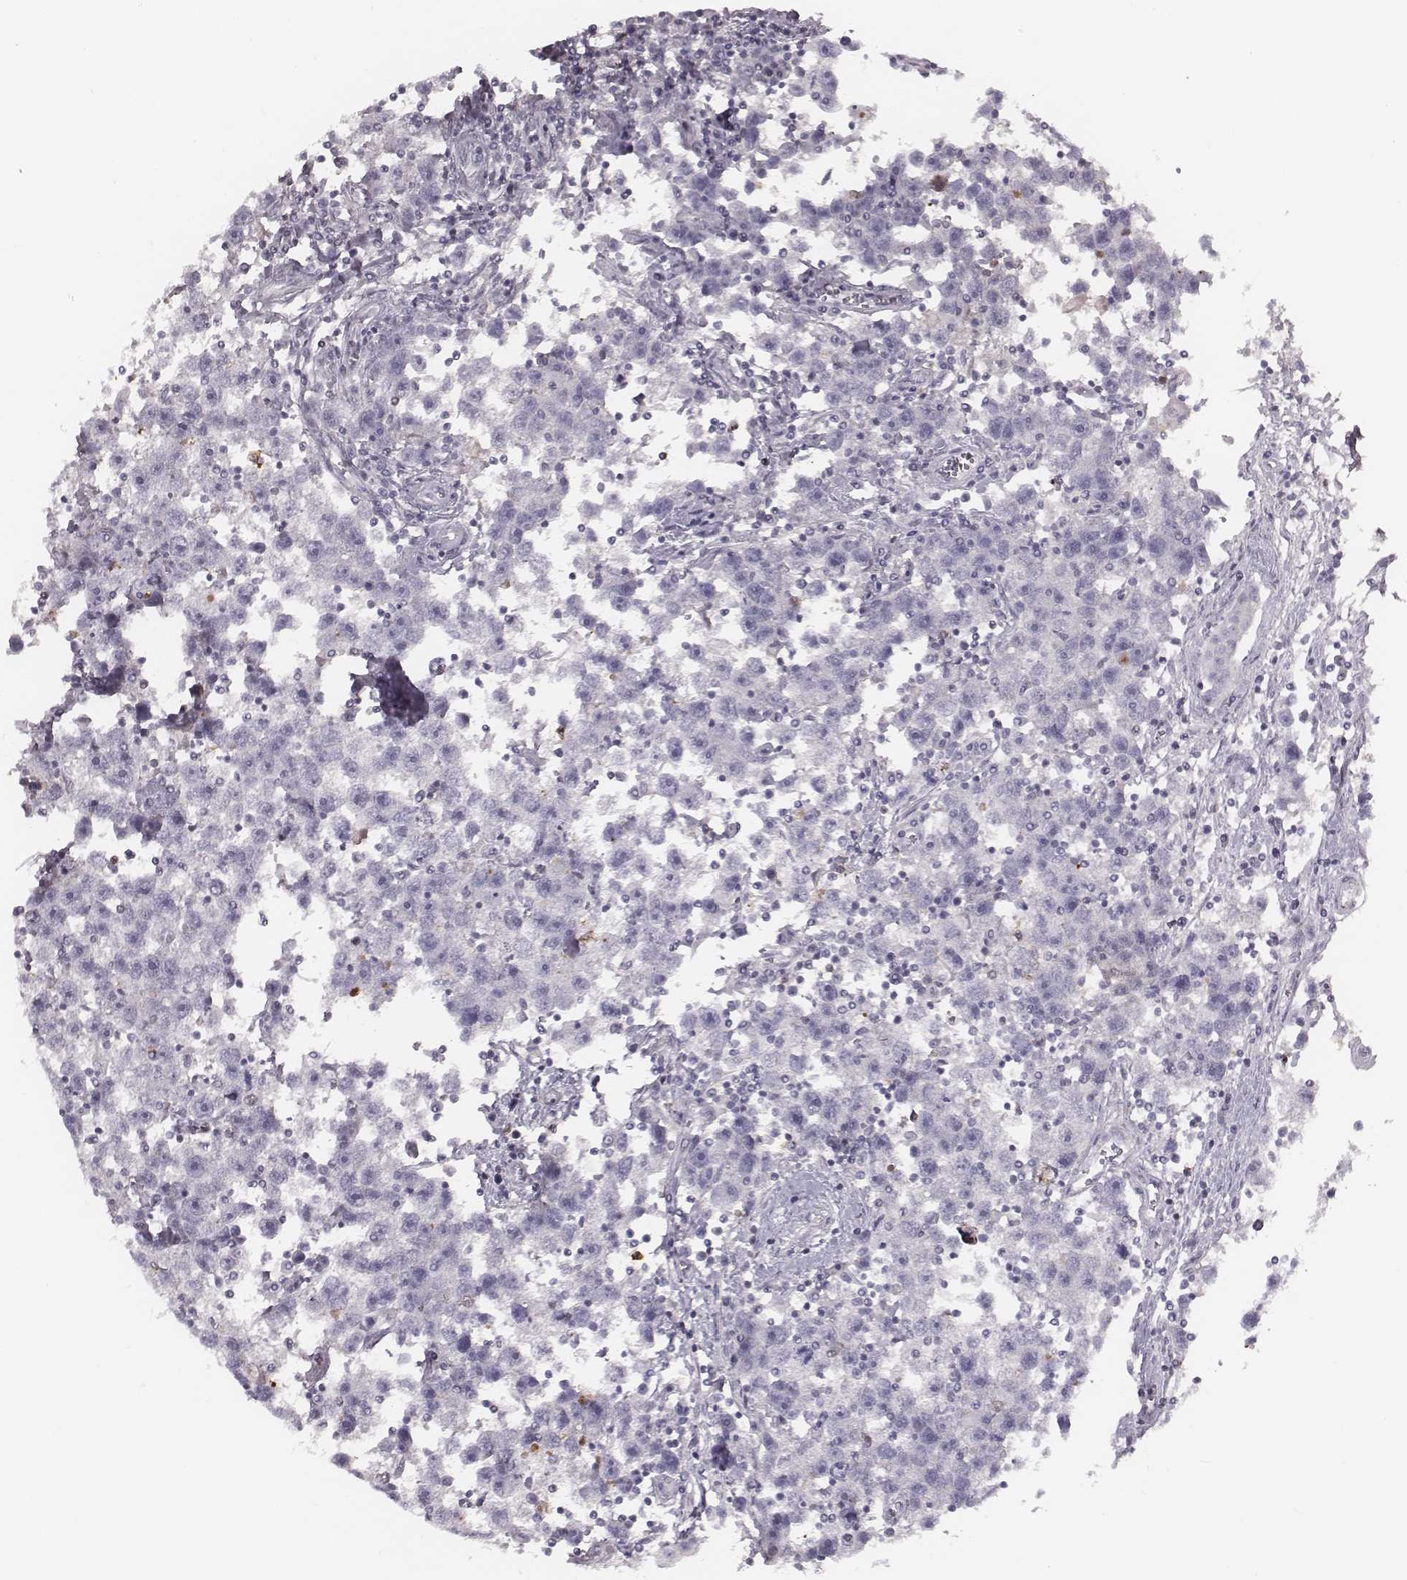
{"staining": {"intensity": "negative", "quantity": "none", "location": "none"}, "tissue": "testis cancer", "cell_type": "Tumor cells", "image_type": "cancer", "snomed": [{"axis": "morphology", "description": "Seminoma, NOS"}, {"axis": "topography", "description": "Testis"}], "caption": "Immunohistochemical staining of human testis cancer shows no significant staining in tumor cells.", "gene": "NDC1", "patient": {"sex": "male", "age": 30}}